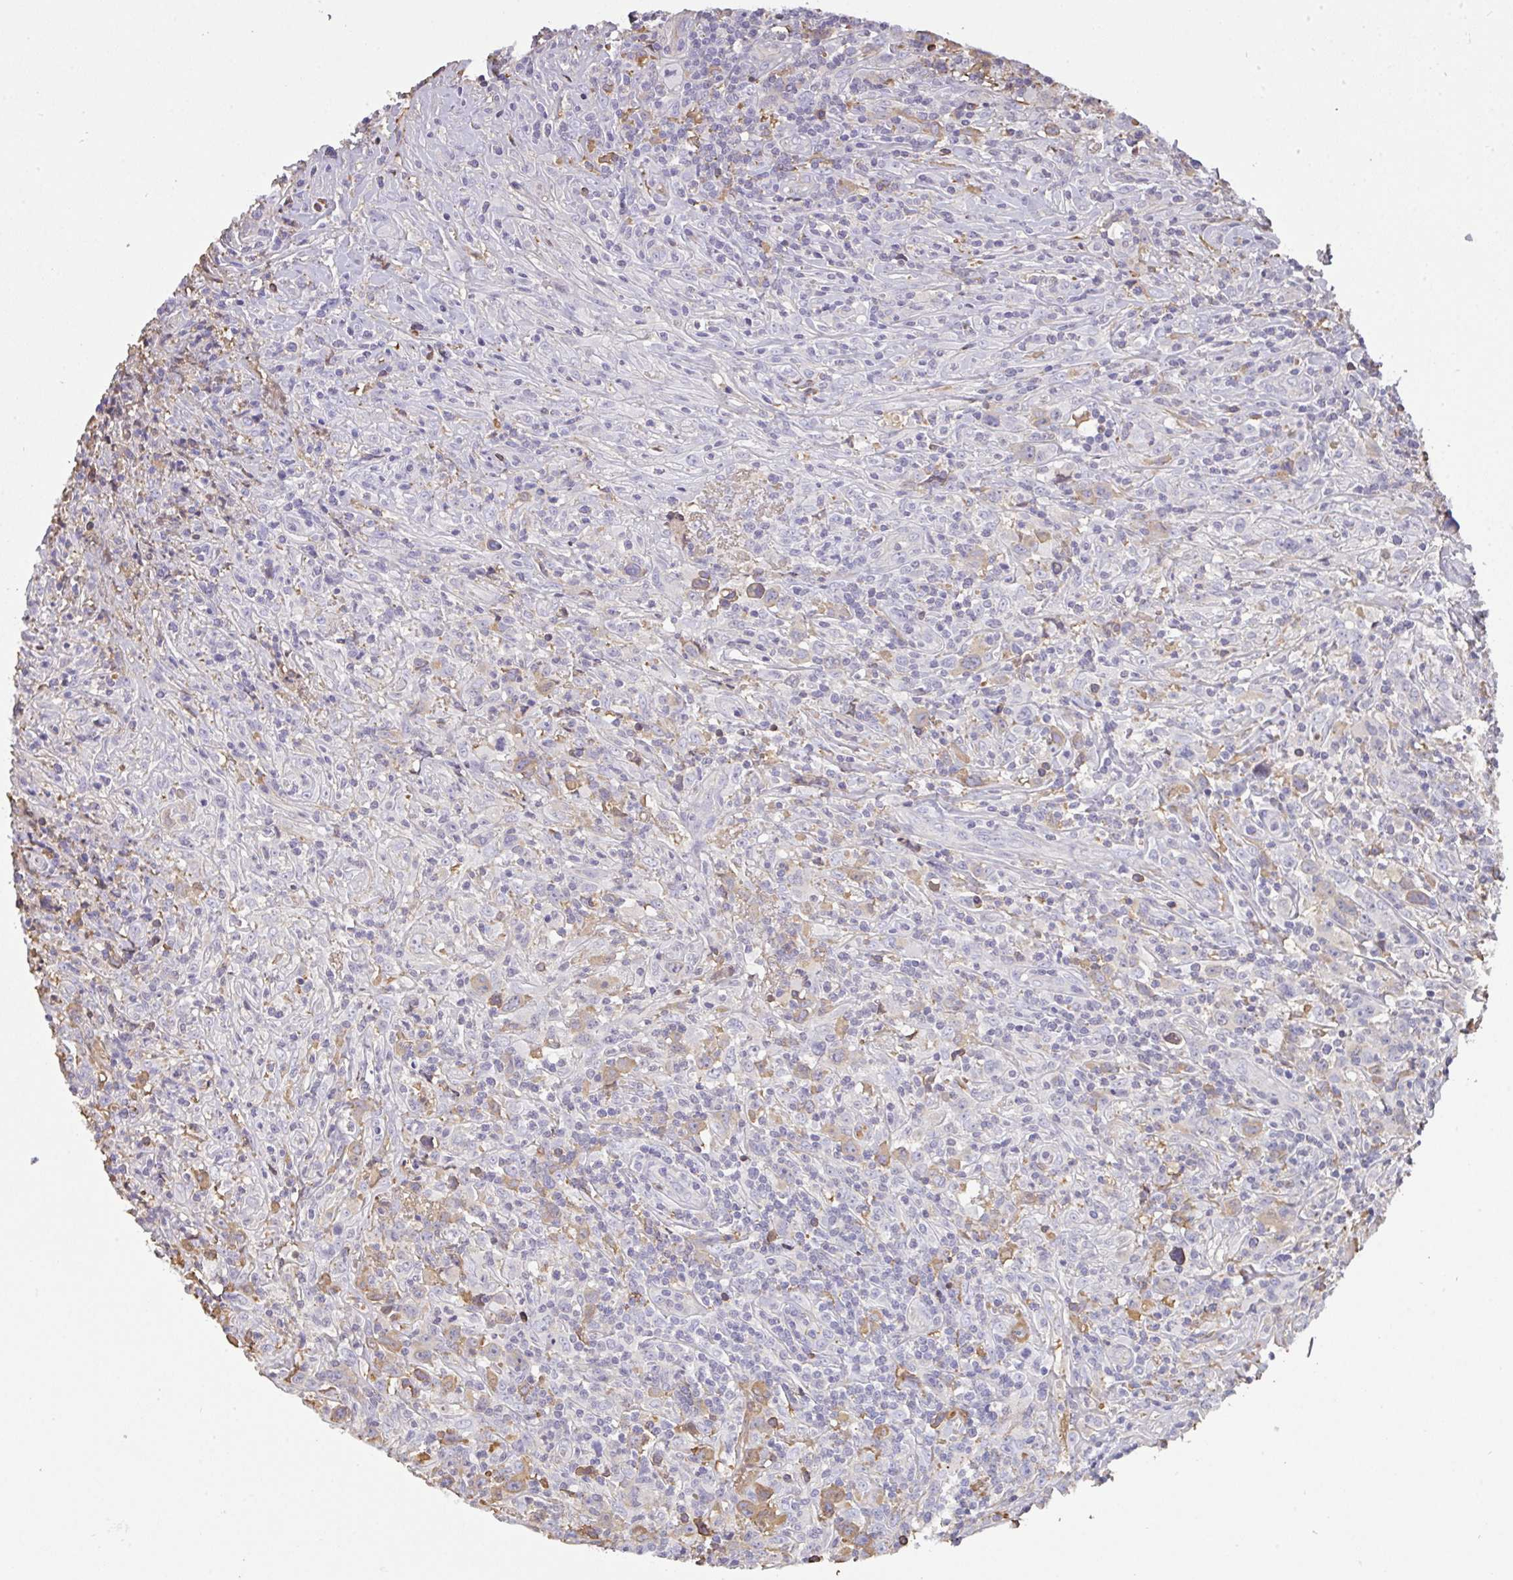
{"staining": {"intensity": "negative", "quantity": "none", "location": "none"}, "tissue": "lymphoma", "cell_type": "Tumor cells", "image_type": "cancer", "snomed": [{"axis": "morphology", "description": "Hodgkin's disease, NOS"}, {"axis": "topography", "description": "Lymph node"}], "caption": "Immunohistochemistry of Hodgkin's disease shows no positivity in tumor cells.", "gene": "SMYD5", "patient": {"sex": "female", "age": 18}}